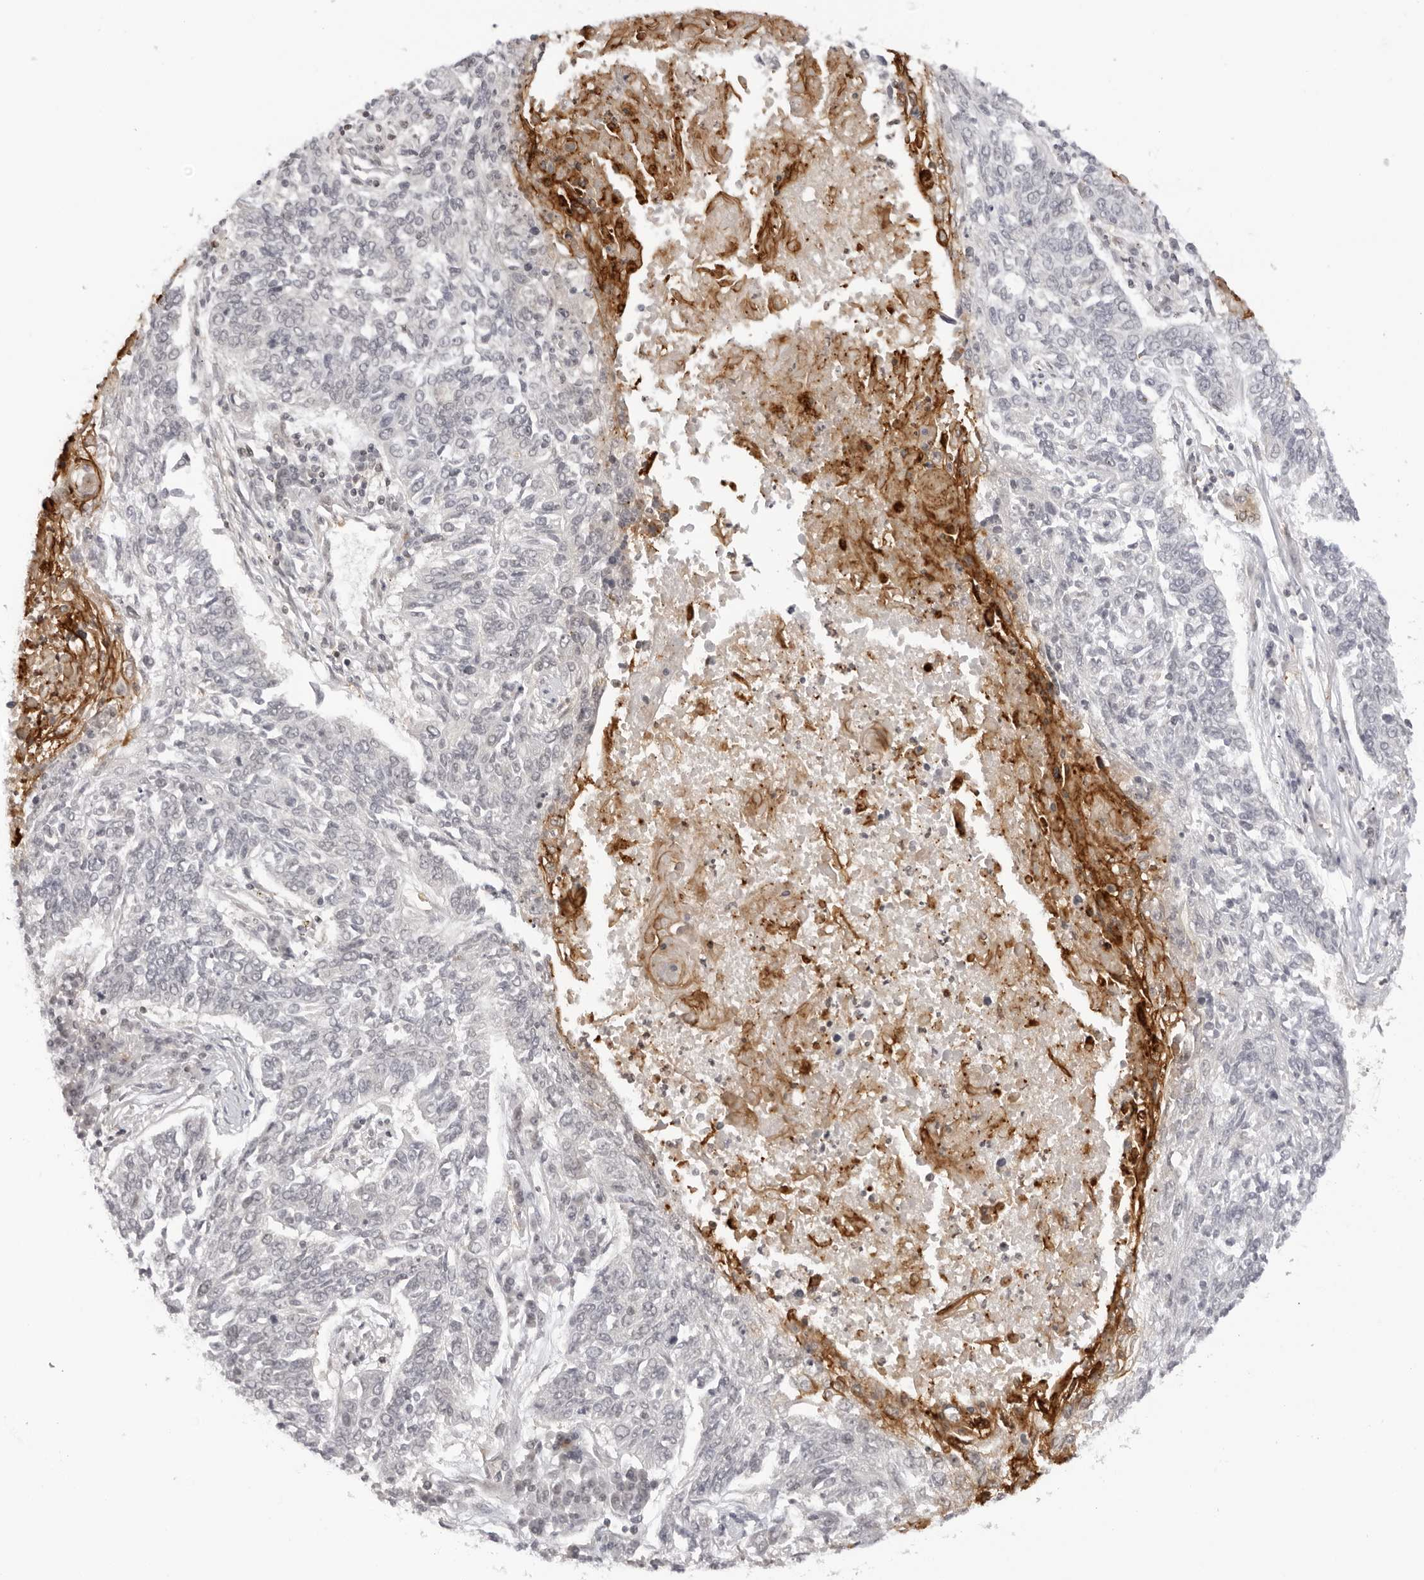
{"staining": {"intensity": "negative", "quantity": "none", "location": "none"}, "tissue": "lung cancer", "cell_type": "Tumor cells", "image_type": "cancer", "snomed": [{"axis": "morphology", "description": "Normal tissue, NOS"}, {"axis": "morphology", "description": "Squamous cell carcinoma, NOS"}, {"axis": "topography", "description": "Cartilage tissue"}, {"axis": "topography", "description": "Bronchus"}, {"axis": "topography", "description": "Lung"}], "caption": "Image shows no protein staining in tumor cells of squamous cell carcinoma (lung) tissue. (Immunohistochemistry, brightfield microscopy, high magnification).", "gene": "RNF146", "patient": {"sex": "female", "age": 49}}